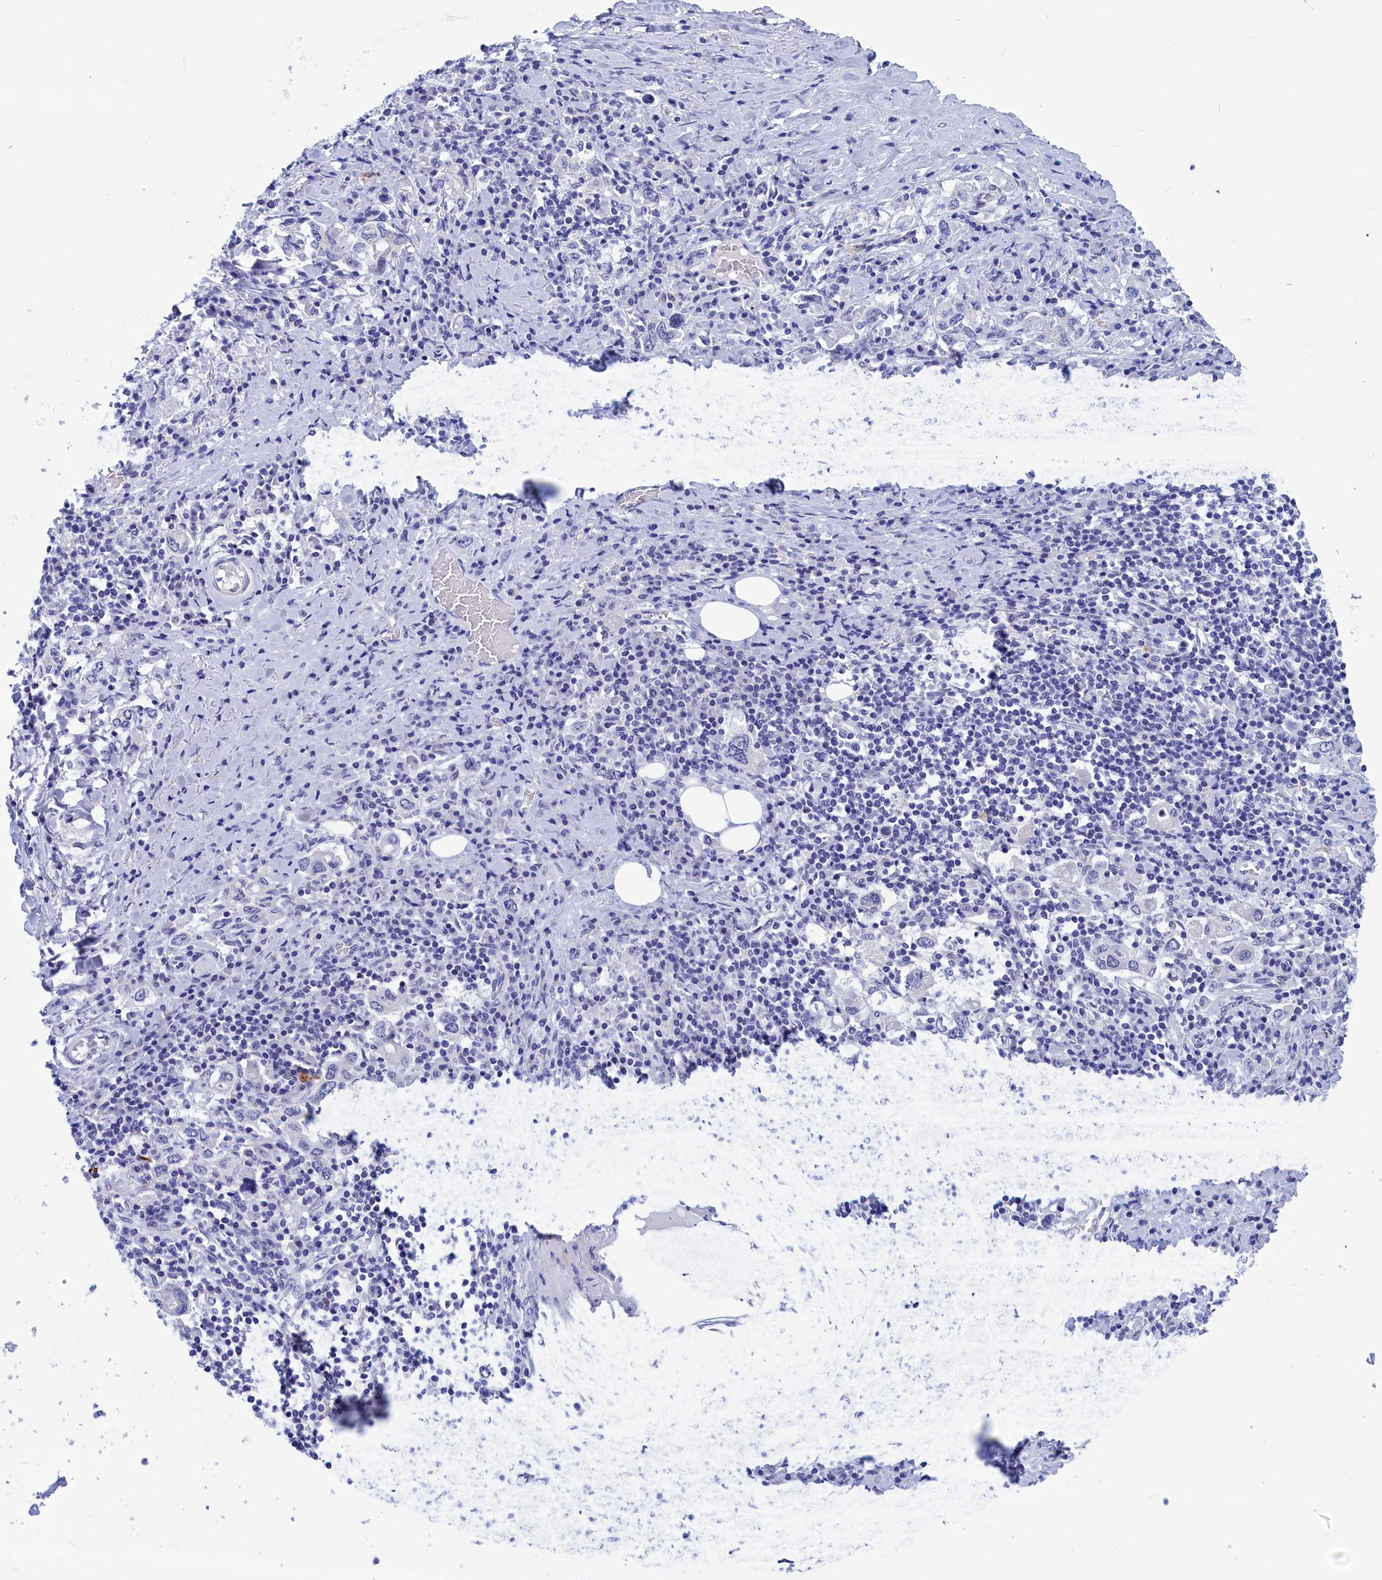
{"staining": {"intensity": "negative", "quantity": "none", "location": "none"}, "tissue": "stomach cancer", "cell_type": "Tumor cells", "image_type": "cancer", "snomed": [{"axis": "morphology", "description": "Adenocarcinoma, NOS"}, {"axis": "topography", "description": "Stomach, upper"}, {"axis": "topography", "description": "Stomach"}], "caption": "Immunohistochemistry histopathology image of stomach adenocarcinoma stained for a protein (brown), which displays no staining in tumor cells.", "gene": "WDR83", "patient": {"sex": "male", "age": 62}}